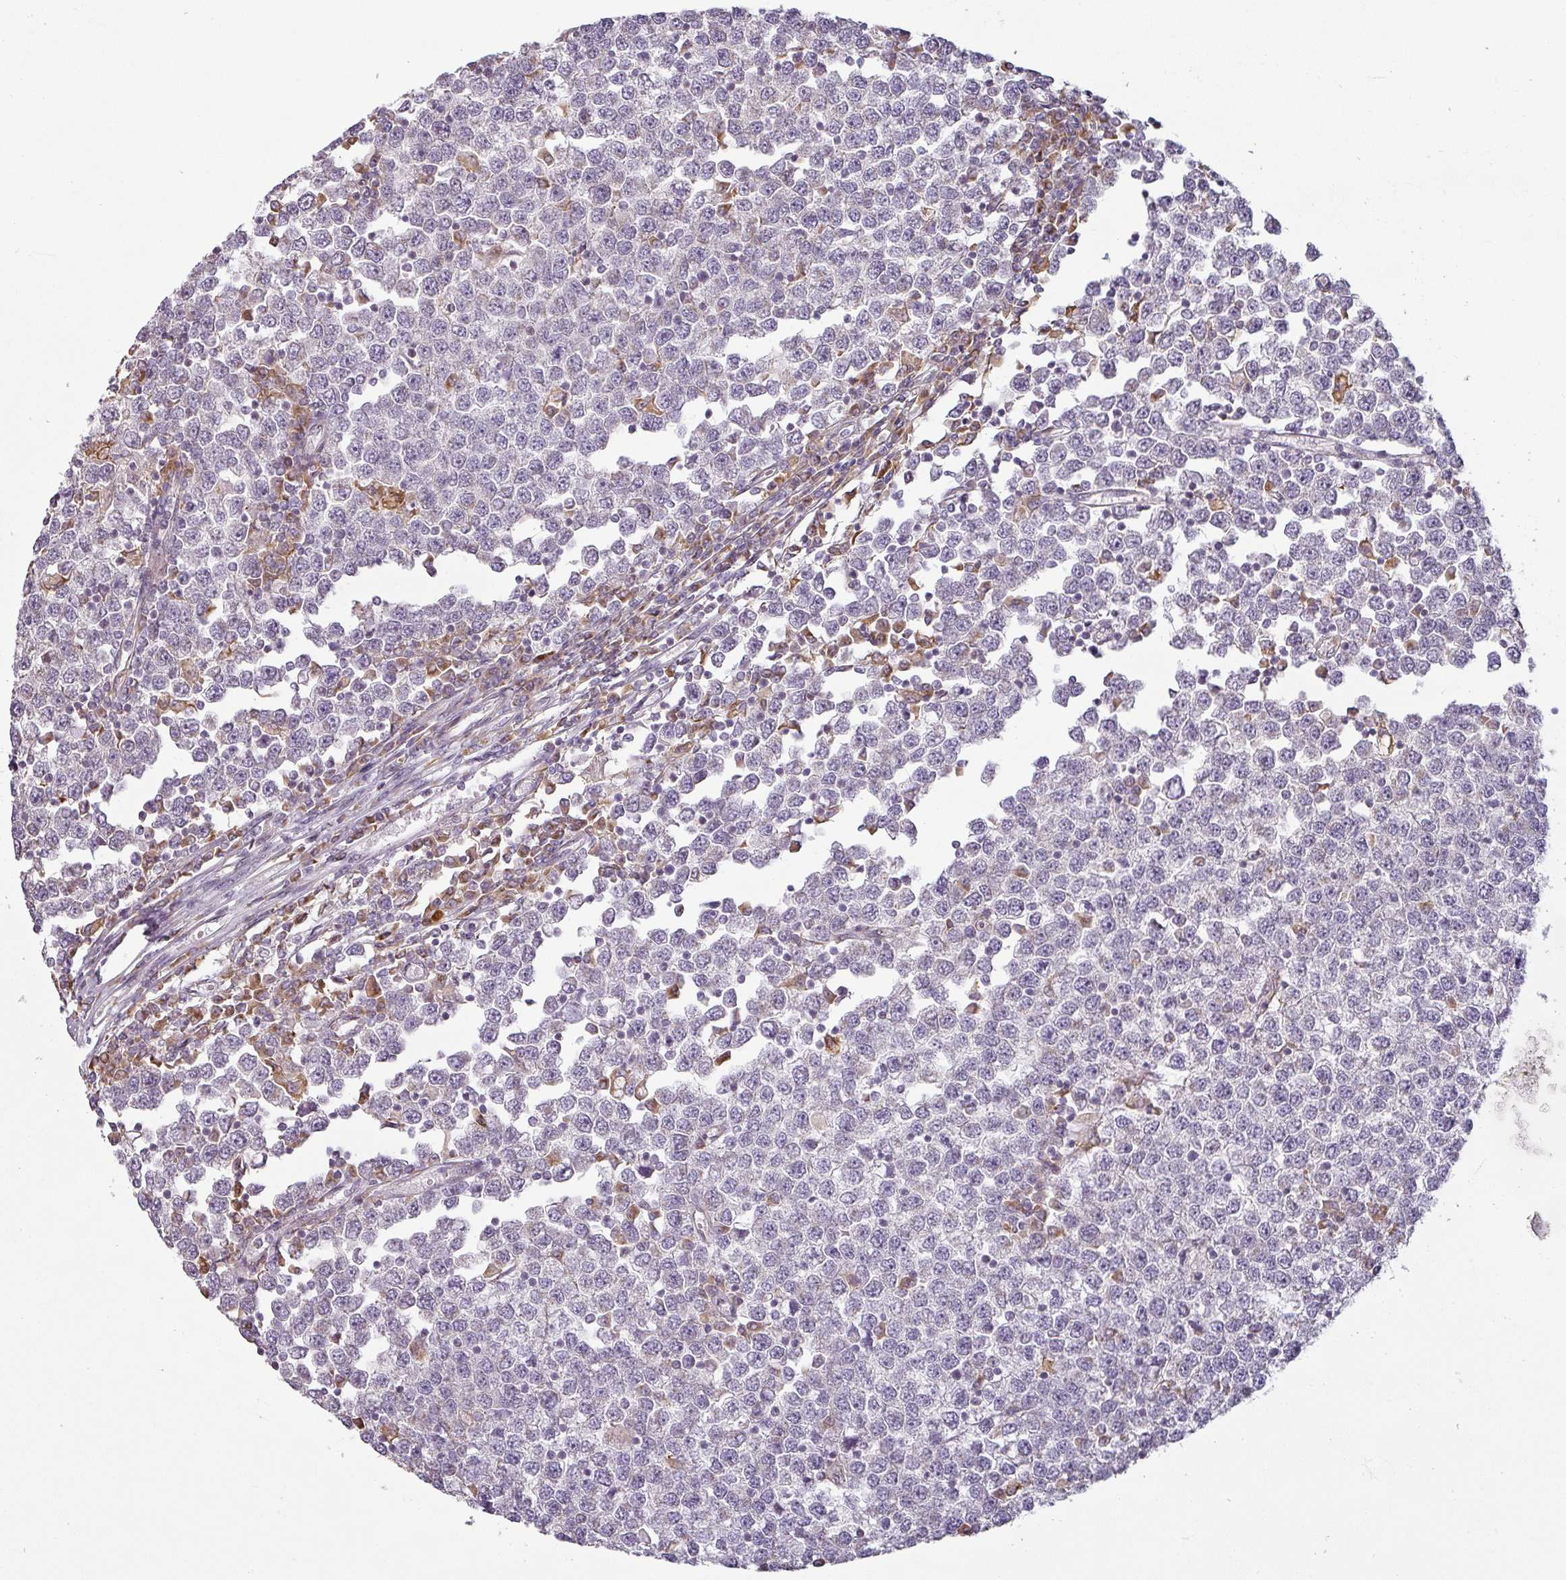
{"staining": {"intensity": "negative", "quantity": "none", "location": "none"}, "tissue": "testis cancer", "cell_type": "Tumor cells", "image_type": "cancer", "snomed": [{"axis": "morphology", "description": "Seminoma, NOS"}, {"axis": "topography", "description": "Testis"}], "caption": "Testis cancer stained for a protein using IHC displays no positivity tumor cells.", "gene": "CCDC144A", "patient": {"sex": "male", "age": 65}}